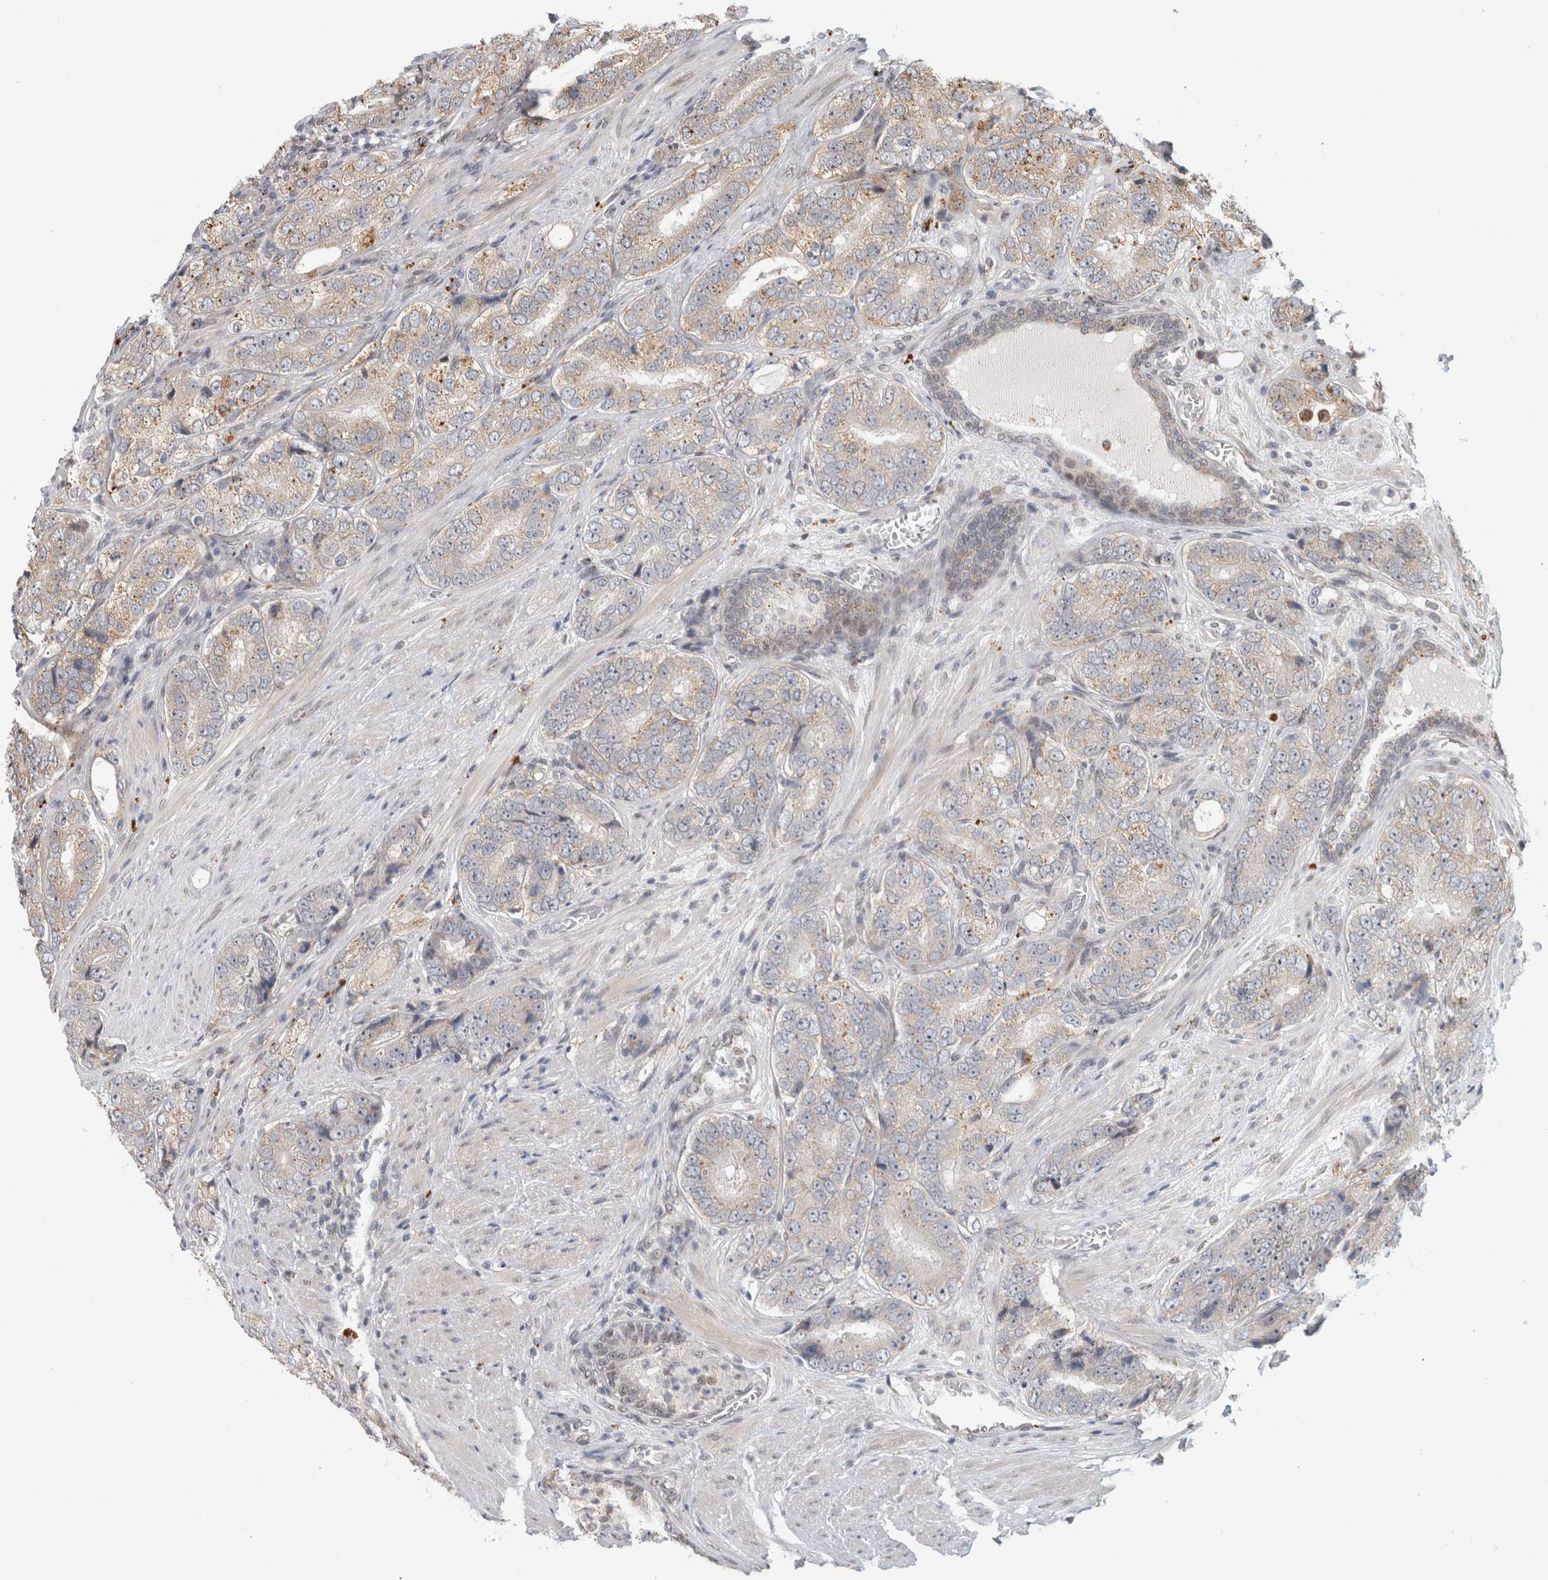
{"staining": {"intensity": "weak", "quantity": "25%-75%", "location": "cytoplasmic/membranous"}, "tissue": "prostate cancer", "cell_type": "Tumor cells", "image_type": "cancer", "snomed": [{"axis": "morphology", "description": "Adenocarcinoma, High grade"}, {"axis": "topography", "description": "Prostate"}], "caption": "Approximately 25%-75% of tumor cells in human adenocarcinoma (high-grade) (prostate) exhibit weak cytoplasmic/membranous protein positivity as visualized by brown immunohistochemical staining.", "gene": "NAB2", "patient": {"sex": "male", "age": 56}}